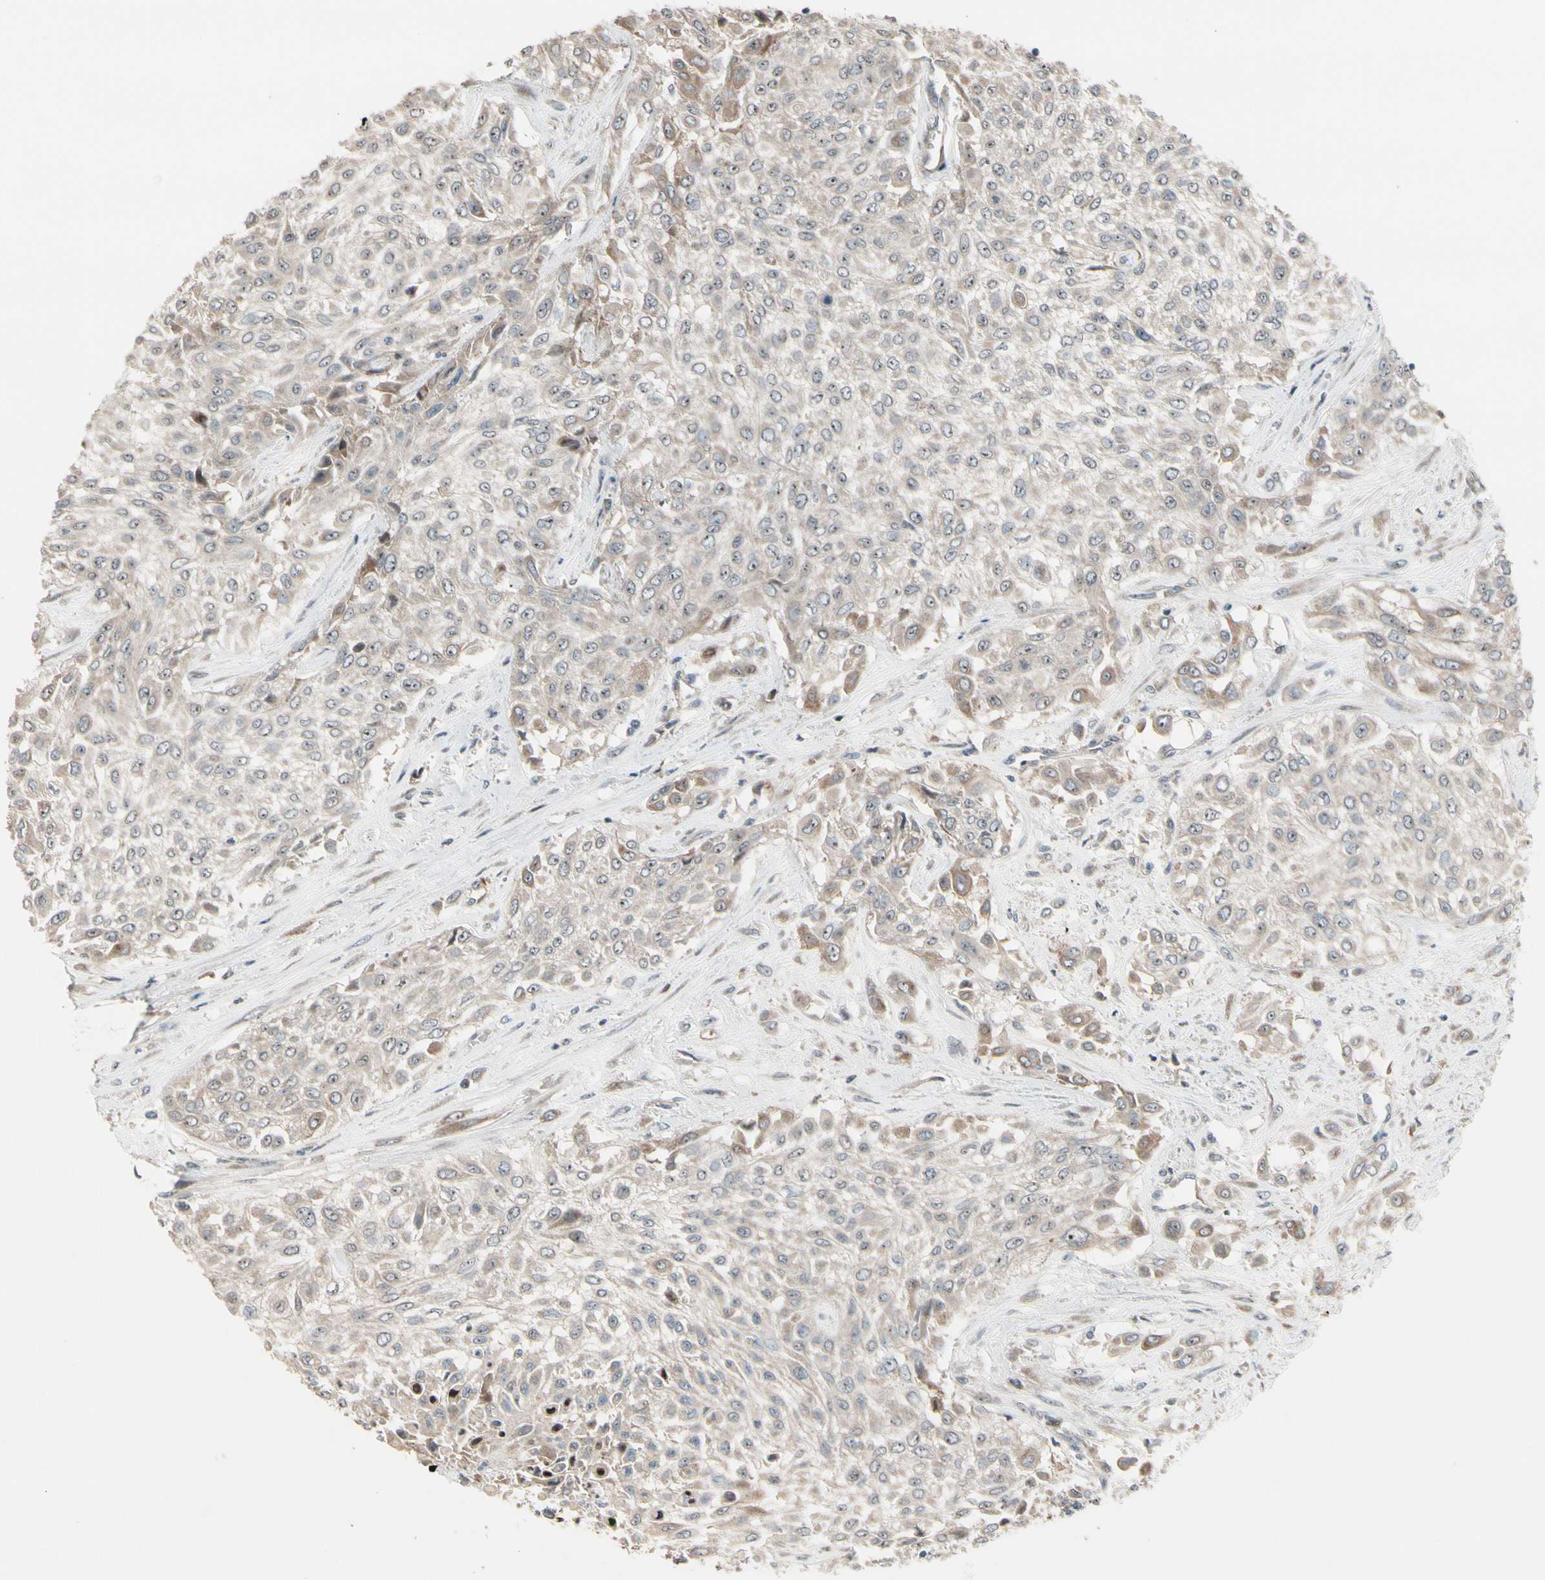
{"staining": {"intensity": "weak", "quantity": "25%-75%", "location": "cytoplasmic/membranous,nuclear"}, "tissue": "urothelial cancer", "cell_type": "Tumor cells", "image_type": "cancer", "snomed": [{"axis": "morphology", "description": "Urothelial carcinoma, High grade"}, {"axis": "topography", "description": "Urinary bladder"}], "caption": "This image displays immunohistochemistry staining of human urothelial carcinoma (high-grade), with low weak cytoplasmic/membranous and nuclear positivity in about 25%-75% of tumor cells.", "gene": "SNX29", "patient": {"sex": "male", "age": 57}}